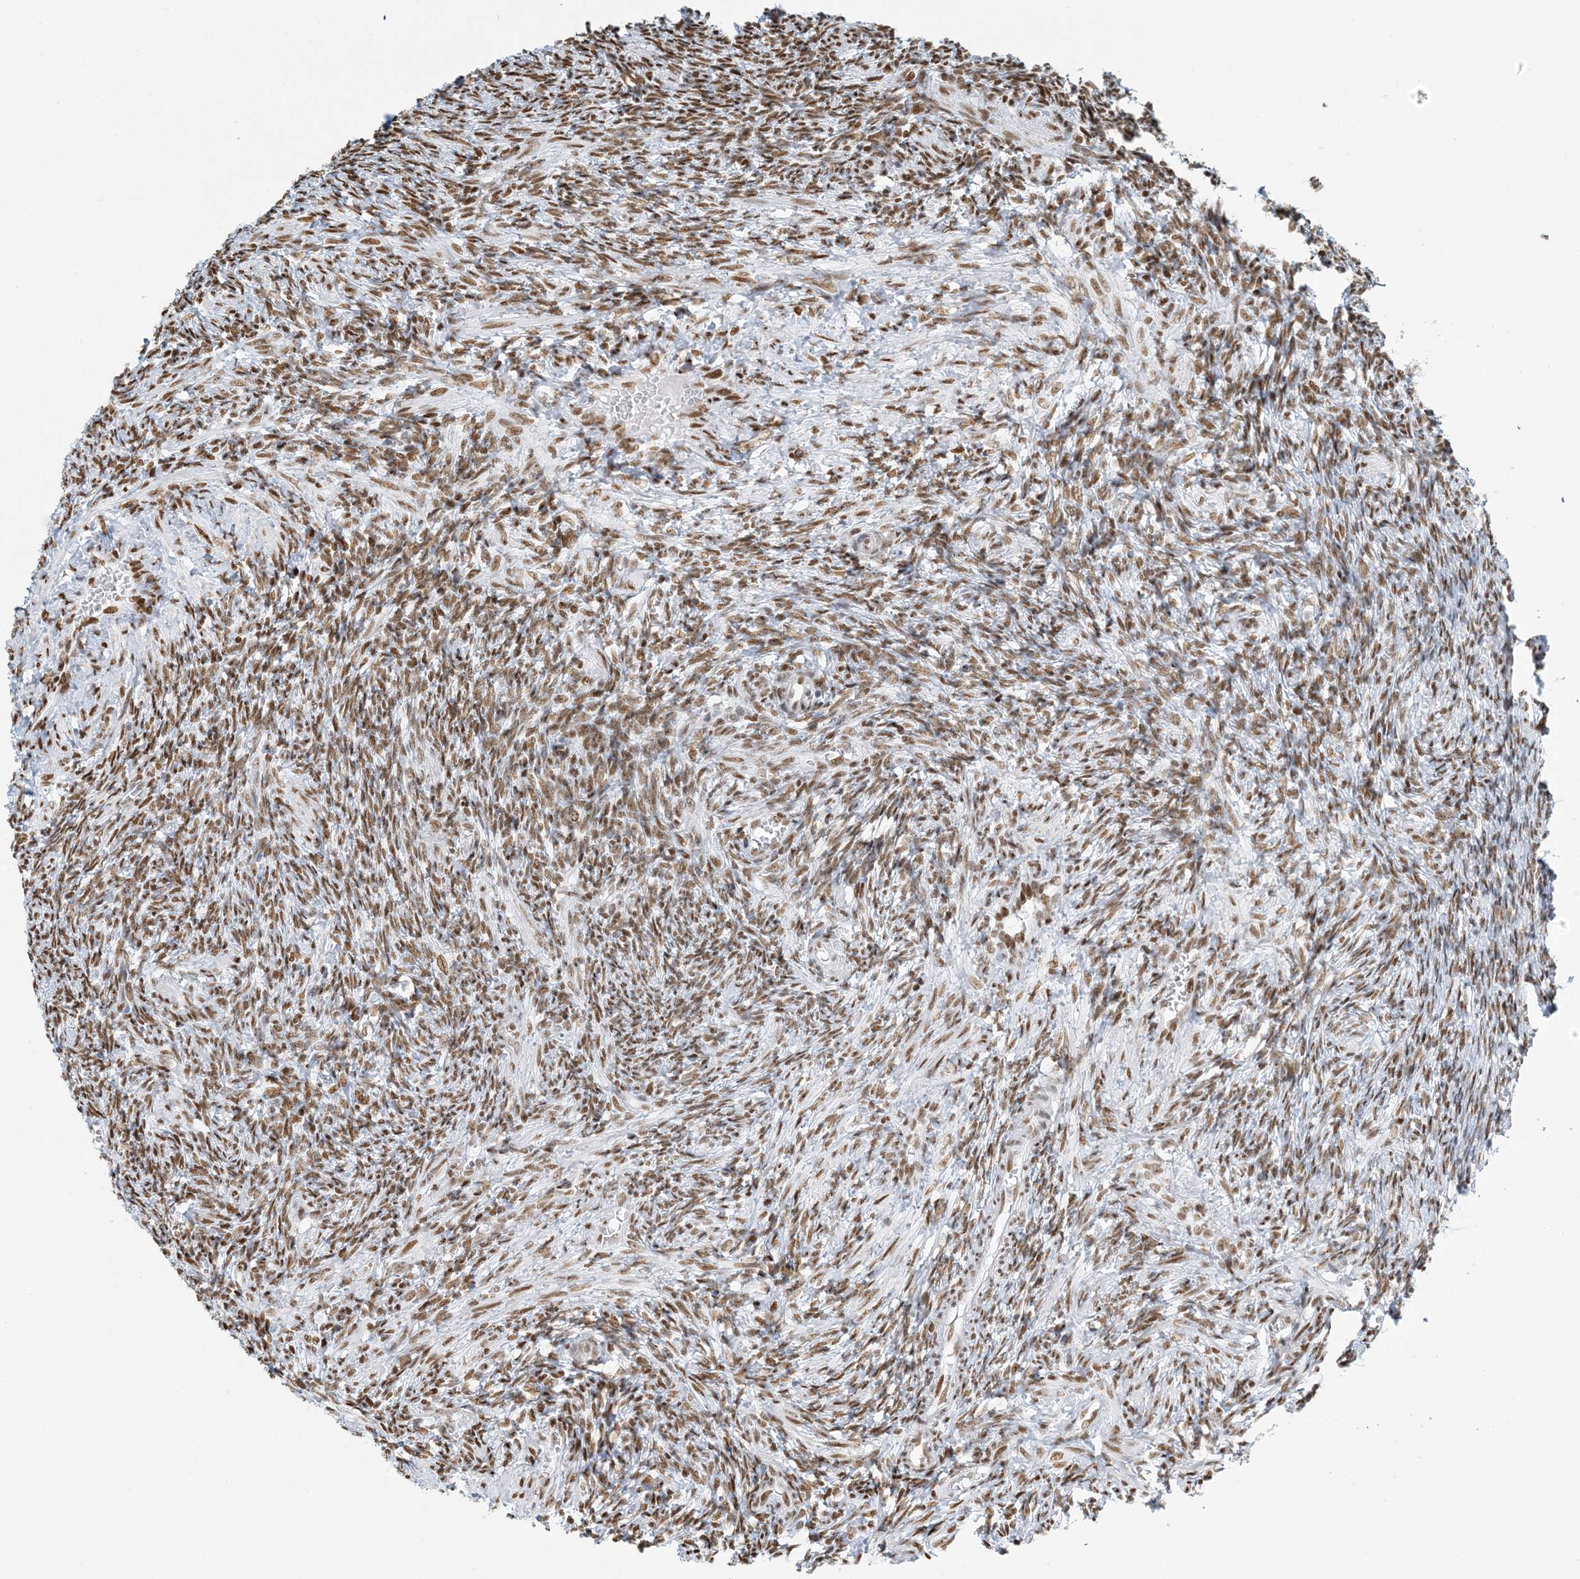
{"staining": {"intensity": "moderate", "quantity": ">75%", "location": "nuclear"}, "tissue": "ovary", "cell_type": "Ovarian stroma cells", "image_type": "normal", "snomed": [{"axis": "morphology", "description": "Normal tissue, NOS"}, {"axis": "topography", "description": "Ovary"}], "caption": "Moderate nuclear expression for a protein is appreciated in approximately >75% of ovarian stroma cells of unremarkable ovary using immunohistochemistry (IHC).", "gene": "STAG1", "patient": {"sex": "female", "age": 27}}